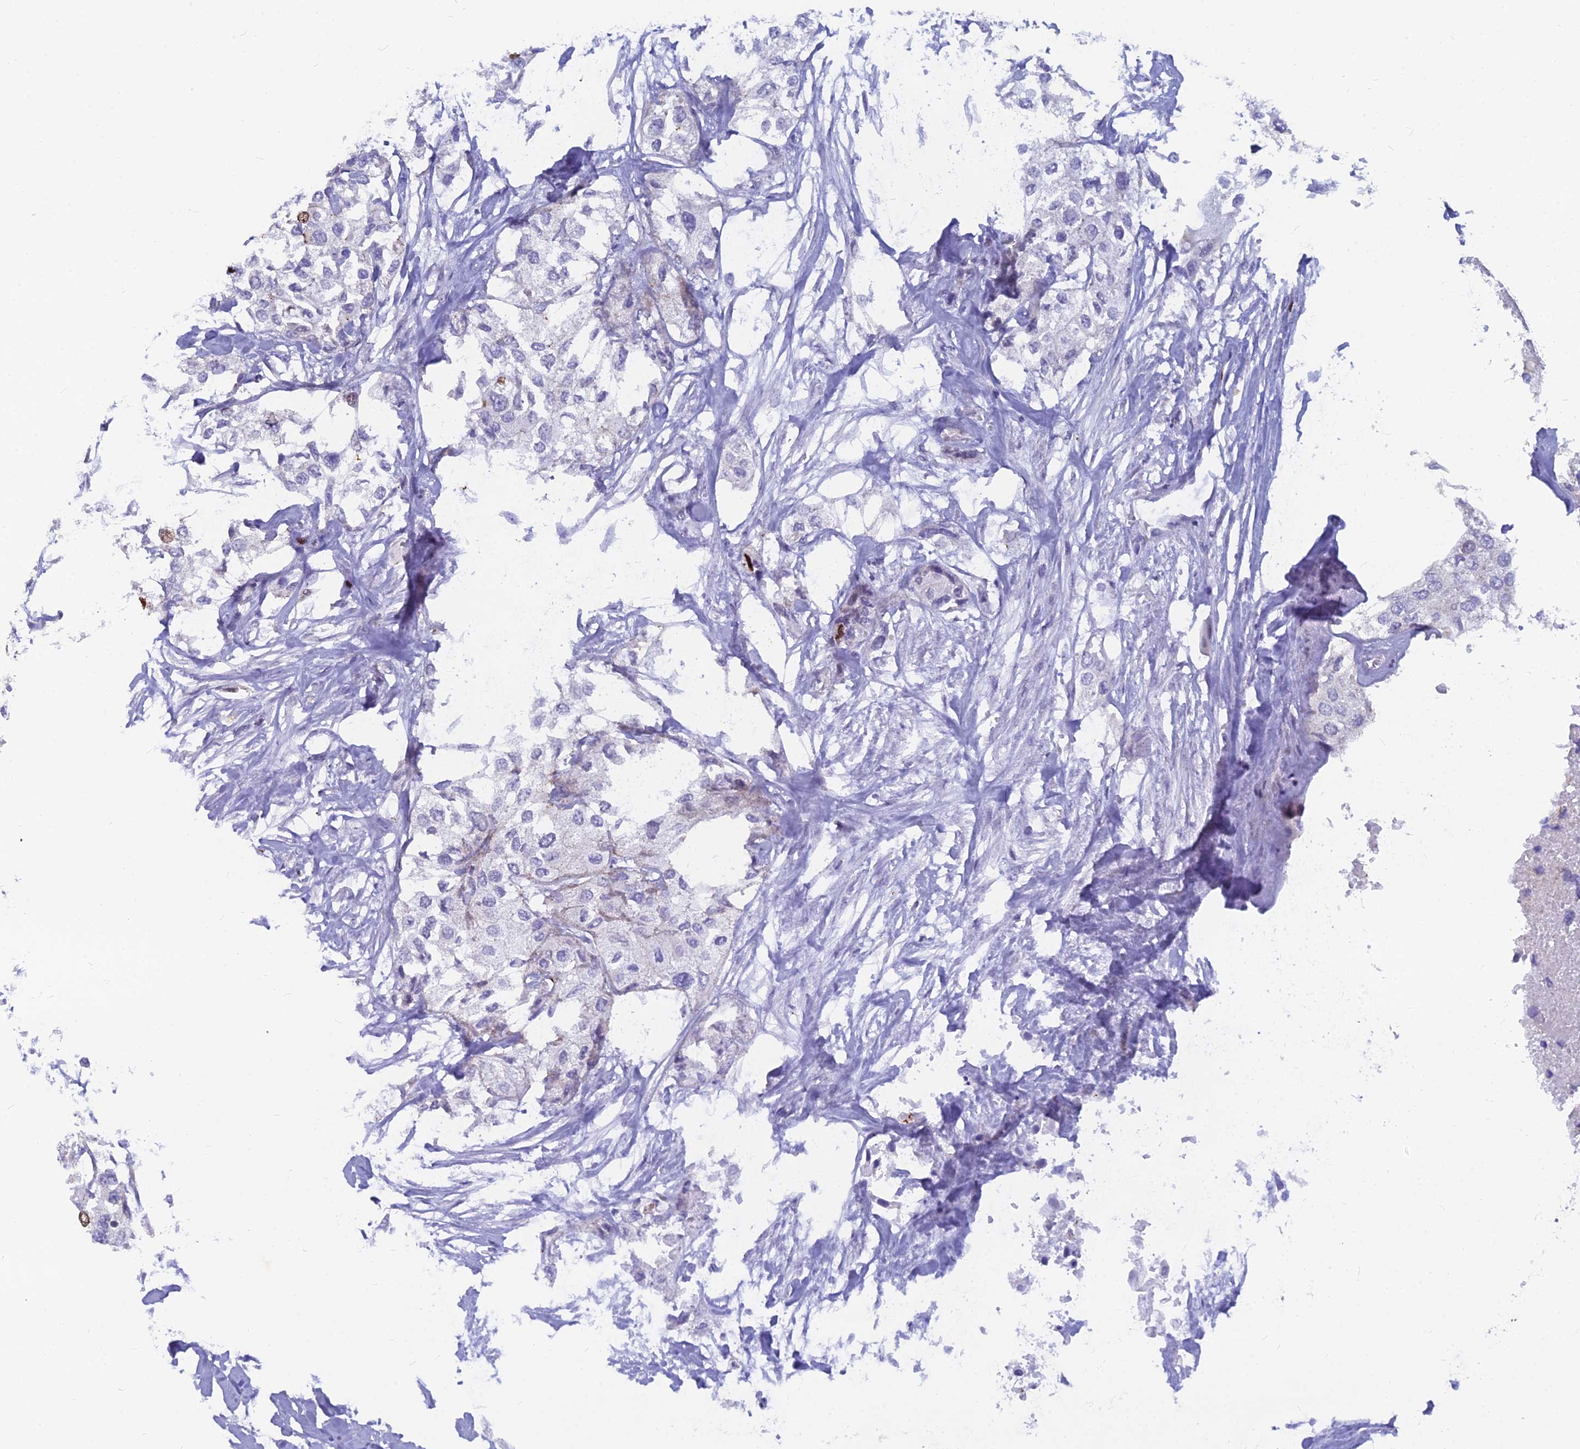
{"staining": {"intensity": "moderate", "quantity": "<25%", "location": "nuclear"}, "tissue": "urothelial cancer", "cell_type": "Tumor cells", "image_type": "cancer", "snomed": [{"axis": "morphology", "description": "Urothelial carcinoma, High grade"}, {"axis": "topography", "description": "Urinary bladder"}], "caption": "The image shows staining of urothelial carcinoma (high-grade), revealing moderate nuclear protein expression (brown color) within tumor cells.", "gene": "NUSAP1", "patient": {"sex": "male", "age": 64}}